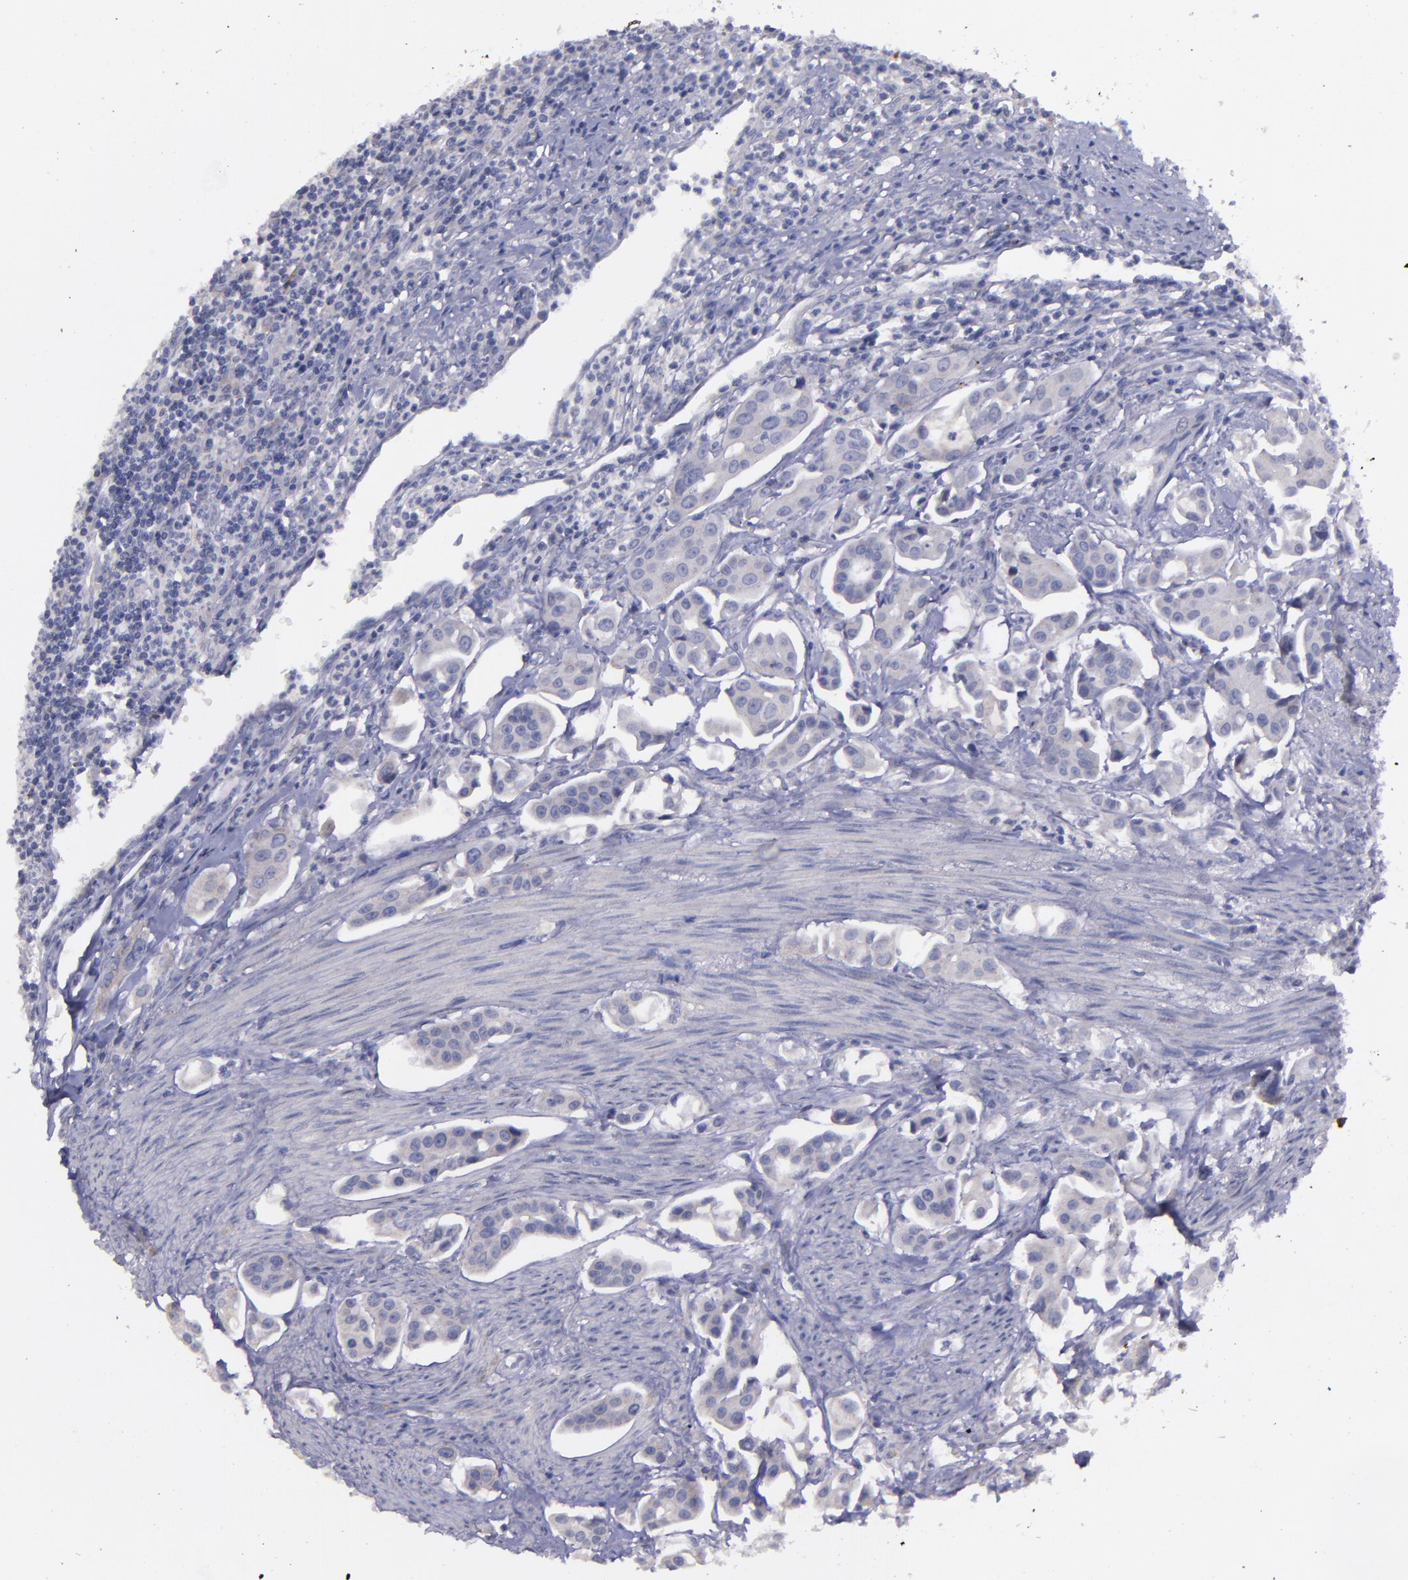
{"staining": {"intensity": "negative", "quantity": "none", "location": "none"}, "tissue": "urothelial cancer", "cell_type": "Tumor cells", "image_type": "cancer", "snomed": [{"axis": "morphology", "description": "Urothelial carcinoma, High grade"}, {"axis": "topography", "description": "Urinary bladder"}], "caption": "Urothelial cancer stained for a protein using immunohistochemistry (IHC) displays no positivity tumor cells.", "gene": "MASP1", "patient": {"sex": "male", "age": 66}}